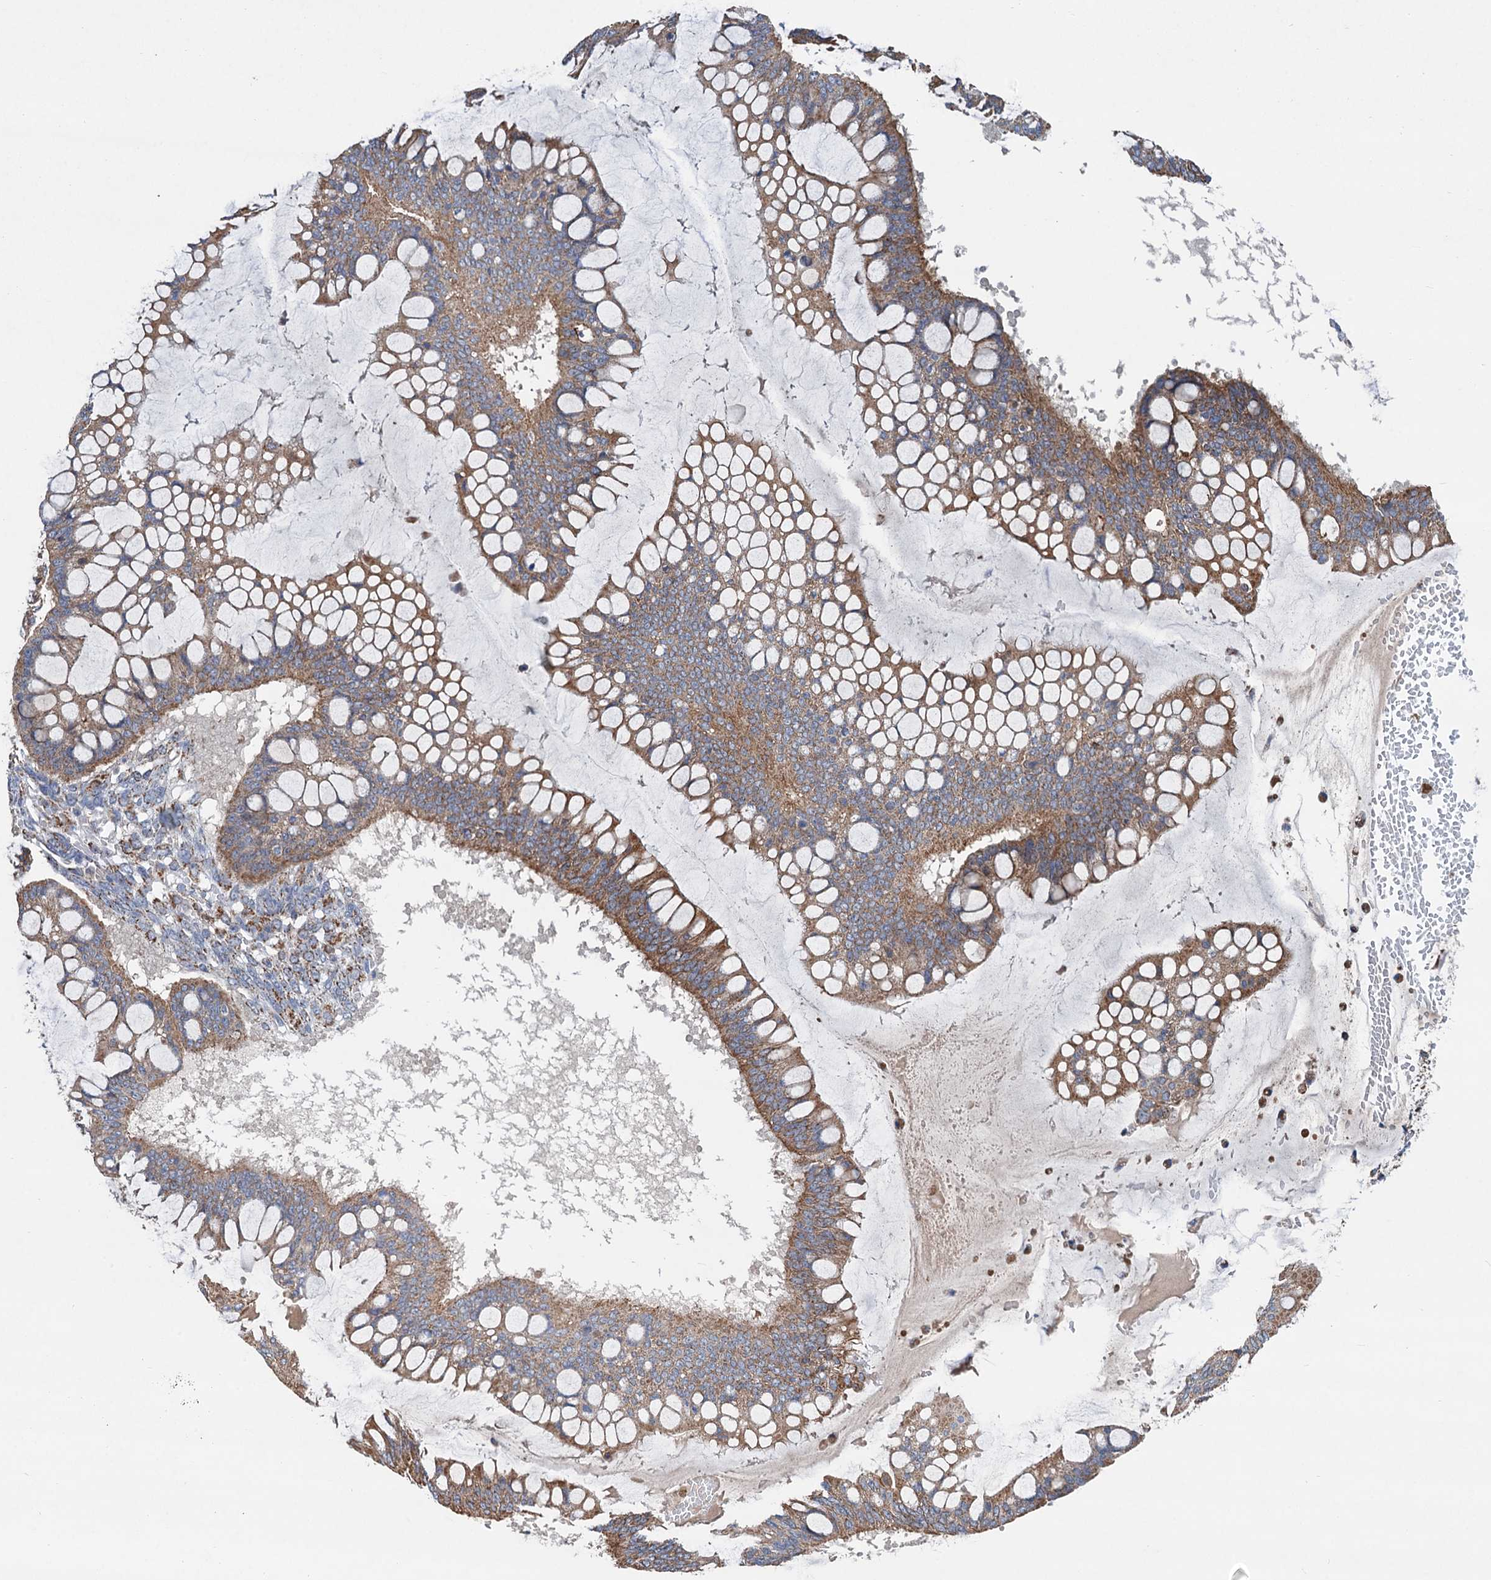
{"staining": {"intensity": "moderate", "quantity": ">75%", "location": "cytoplasmic/membranous"}, "tissue": "ovarian cancer", "cell_type": "Tumor cells", "image_type": "cancer", "snomed": [{"axis": "morphology", "description": "Cystadenocarcinoma, mucinous, NOS"}, {"axis": "topography", "description": "Ovary"}], "caption": "Immunohistochemical staining of human ovarian mucinous cystadenocarcinoma displays medium levels of moderate cytoplasmic/membranous protein expression in approximately >75% of tumor cells.", "gene": "DGLUCY", "patient": {"sex": "female", "age": 73}}